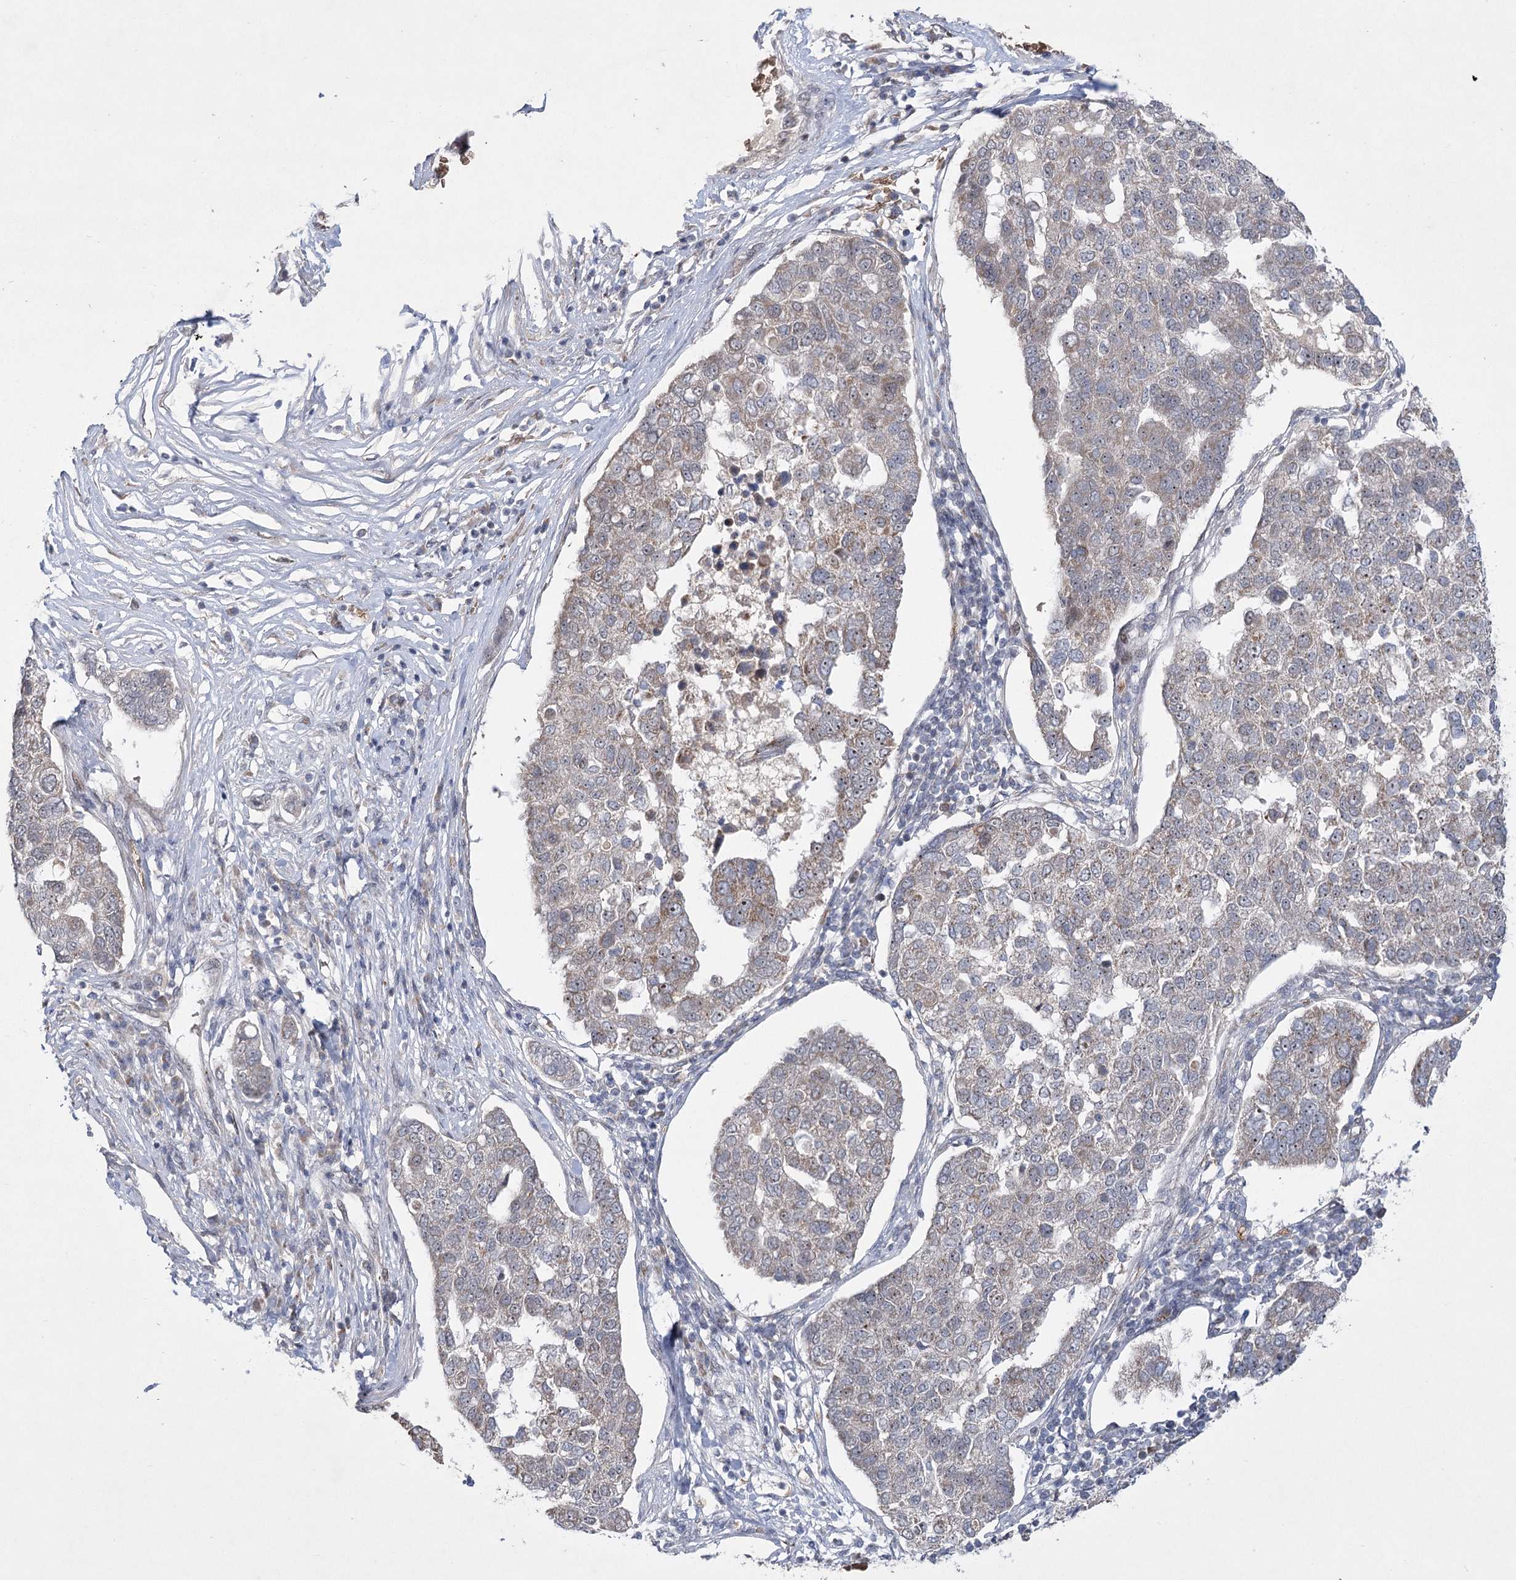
{"staining": {"intensity": "weak", "quantity": "<25%", "location": "cytoplasmic/membranous"}, "tissue": "pancreatic cancer", "cell_type": "Tumor cells", "image_type": "cancer", "snomed": [{"axis": "morphology", "description": "Adenocarcinoma, NOS"}, {"axis": "topography", "description": "Pancreas"}], "caption": "Immunohistochemical staining of human adenocarcinoma (pancreatic) shows no significant expression in tumor cells. The staining is performed using DAB brown chromogen with nuclei counter-stained in using hematoxylin.", "gene": "NSMCE4A", "patient": {"sex": "female", "age": 61}}